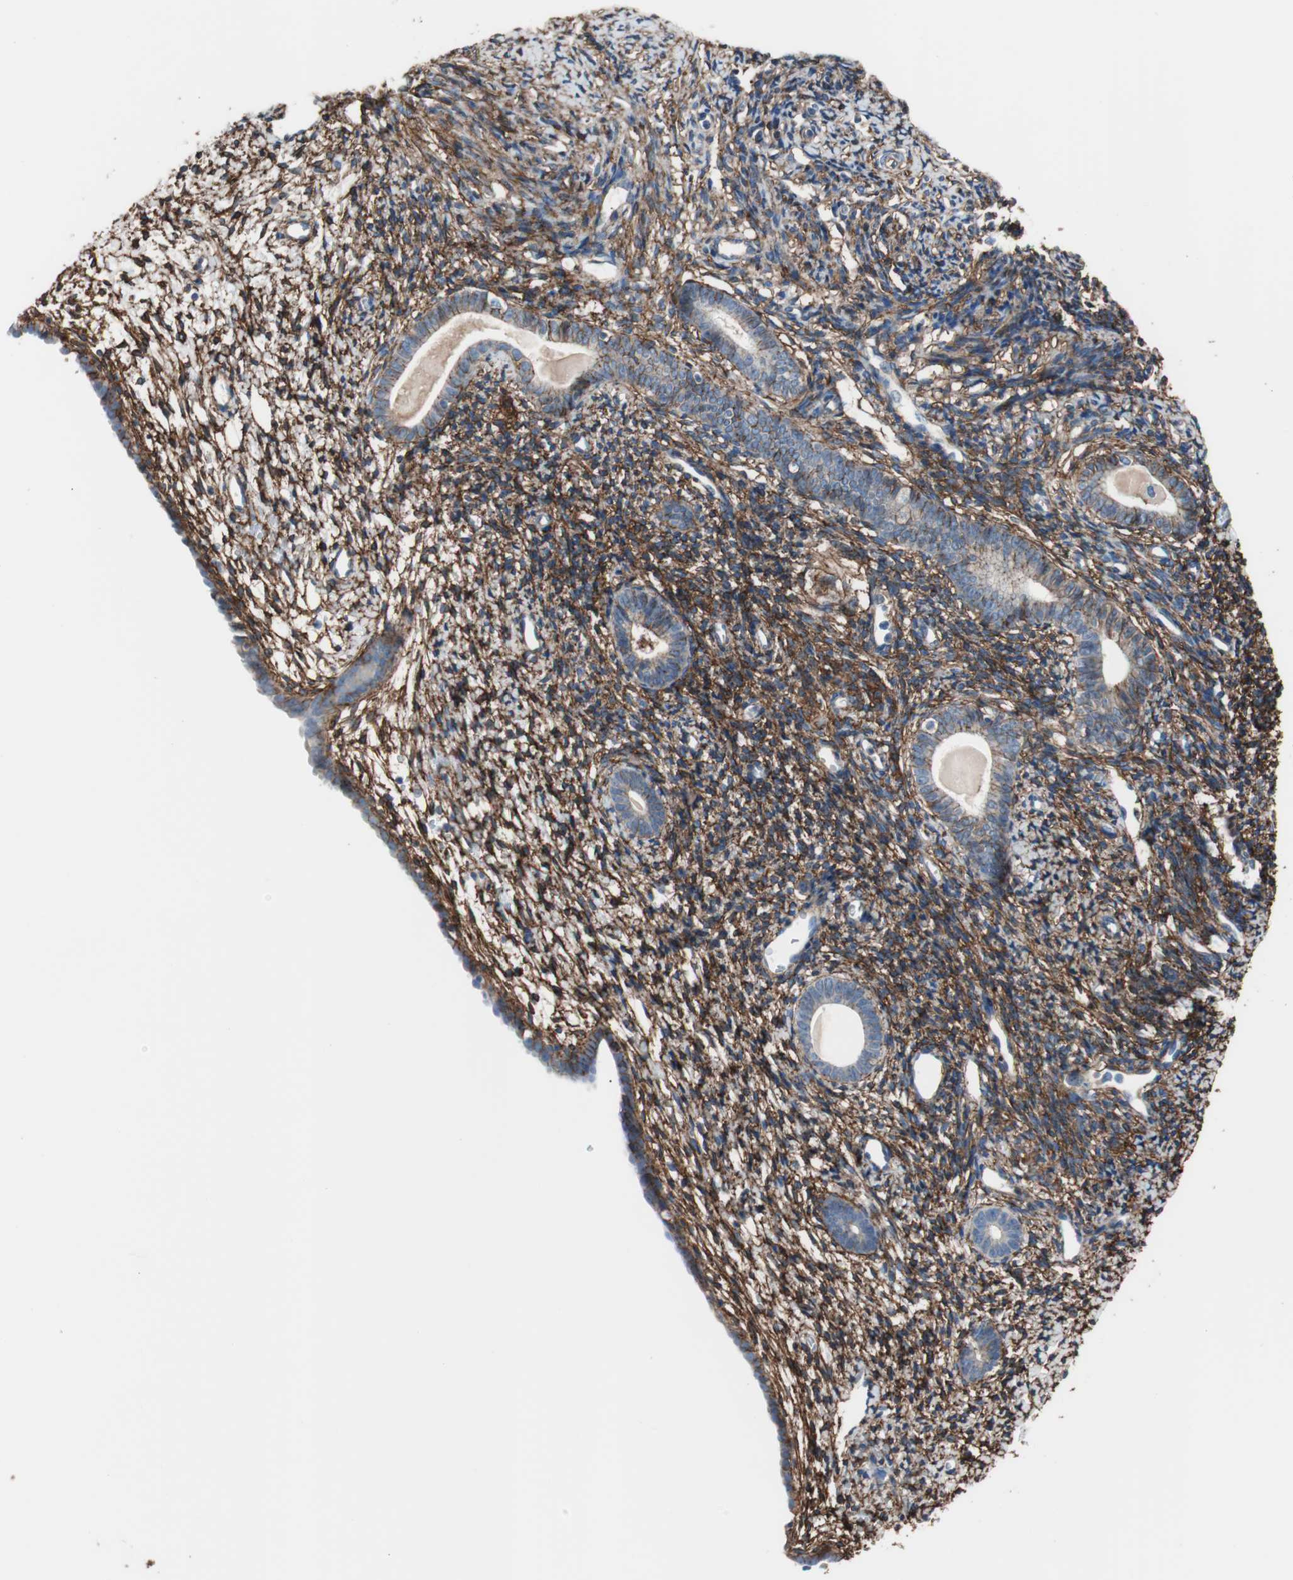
{"staining": {"intensity": "strong", "quantity": "25%-75%", "location": "cytoplasmic/membranous"}, "tissue": "endometrium", "cell_type": "Cells in endometrial stroma", "image_type": "normal", "snomed": [{"axis": "morphology", "description": "Normal tissue, NOS"}, {"axis": "topography", "description": "Endometrium"}], "caption": "Brown immunohistochemical staining in benign human endometrium reveals strong cytoplasmic/membranous positivity in about 25%-75% of cells in endometrial stroma.", "gene": "CD81", "patient": {"sex": "female", "age": 71}}